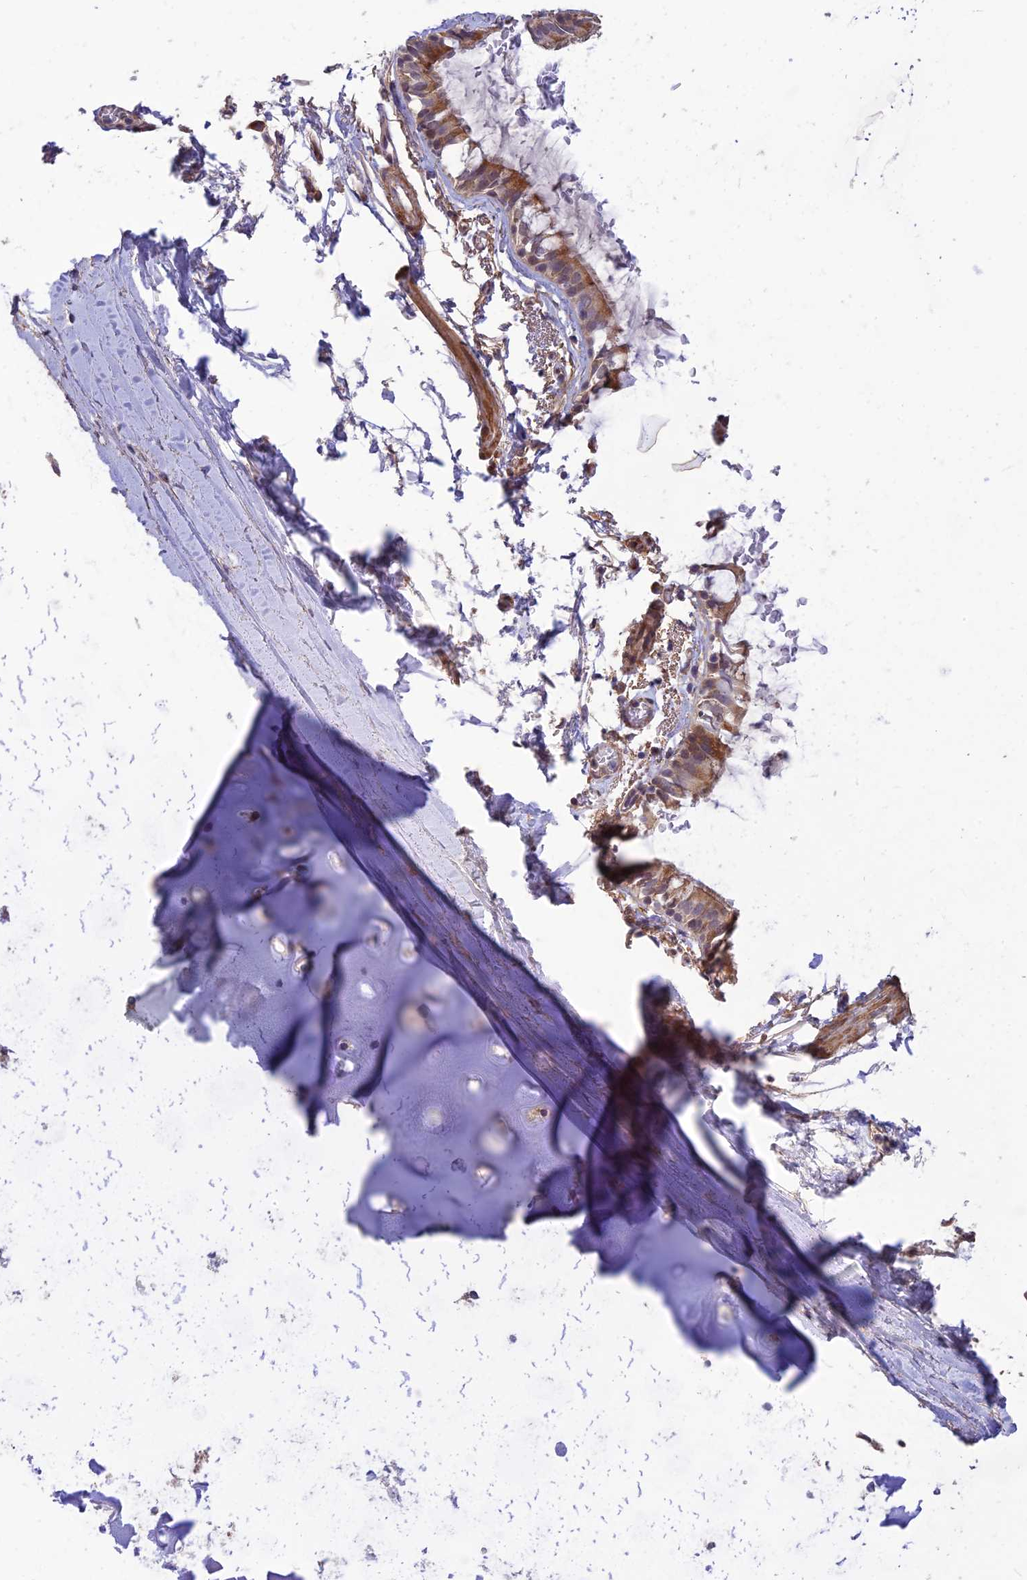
{"staining": {"intensity": "negative", "quantity": "none", "location": "none"}, "tissue": "adipose tissue", "cell_type": "Adipocytes", "image_type": "normal", "snomed": [{"axis": "morphology", "description": "Normal tissue, NOS"}, {"axis": "topography", "description": "Lymph node"}, {"axis": "topography", "description": "Bronchus"}], "caption": "Immunohistochemistry (IHC) histopathology image of unremarkable adipose tissue stained for a protein (brown), which reveals no positivity in adipocytes. (DAB IHC, high magnification).", "gene": "PAGR1", "patient": {"sex": "male", "age": 63}}